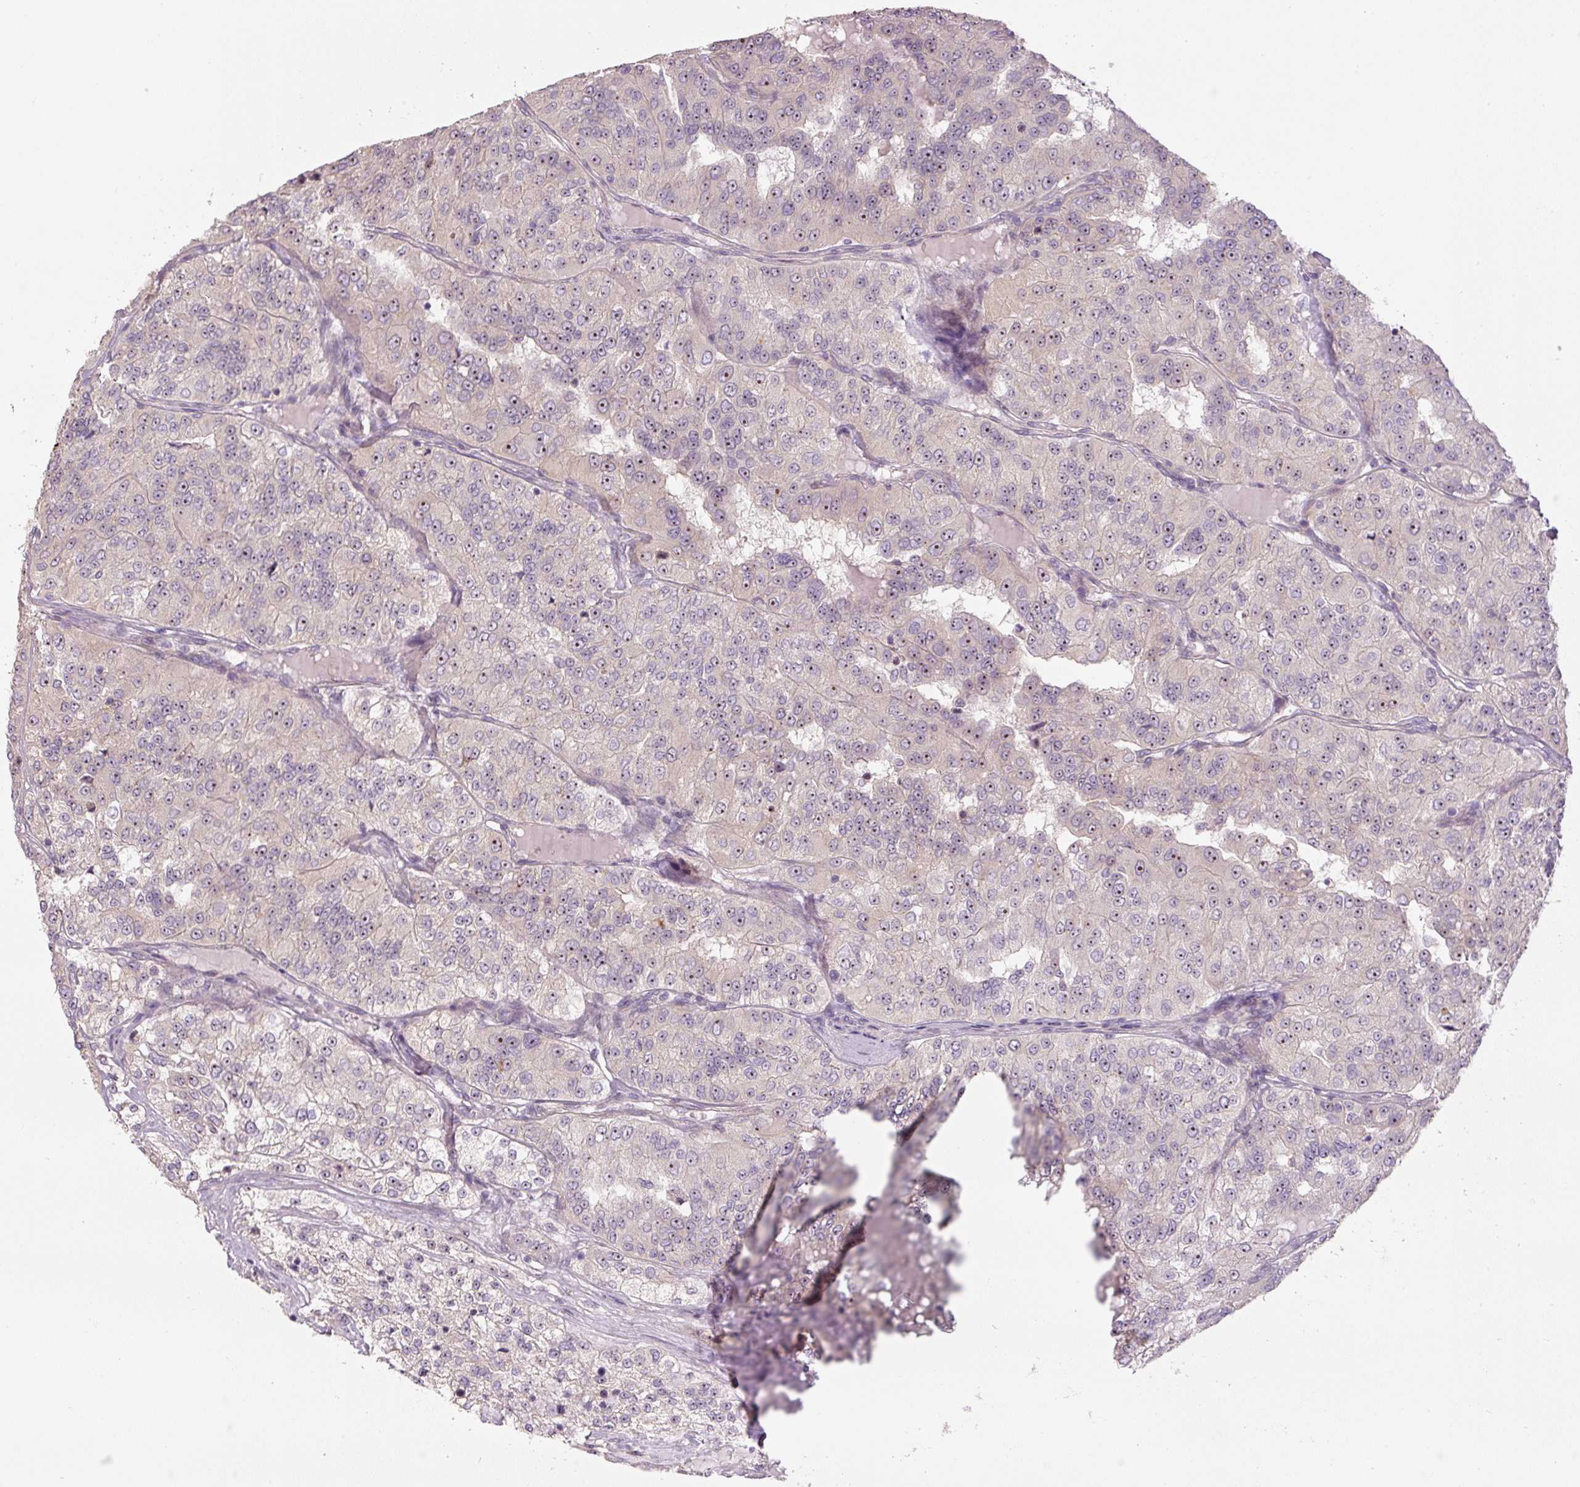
{"staining": {"intensity": "weak", "quantity": "<25%", "location": "nuclear"}, "tissue": "renal cancer", "cell_type": "Tumor cells", "image_type": "cancer", "snomed": [{"axis": "morphology", "description": "Adenocarcinoma, NOS"}, {"axis": "topography", "description": "Kidney"}], "caption": "High power microscopy image of an IHC image of renal cancer, revealing no significant positivity in tumor cells. (IHC, brightfield microscopy, high magnification).", "gene": "TMEM151B", "patient": {"sex": "female", "age": 63}}